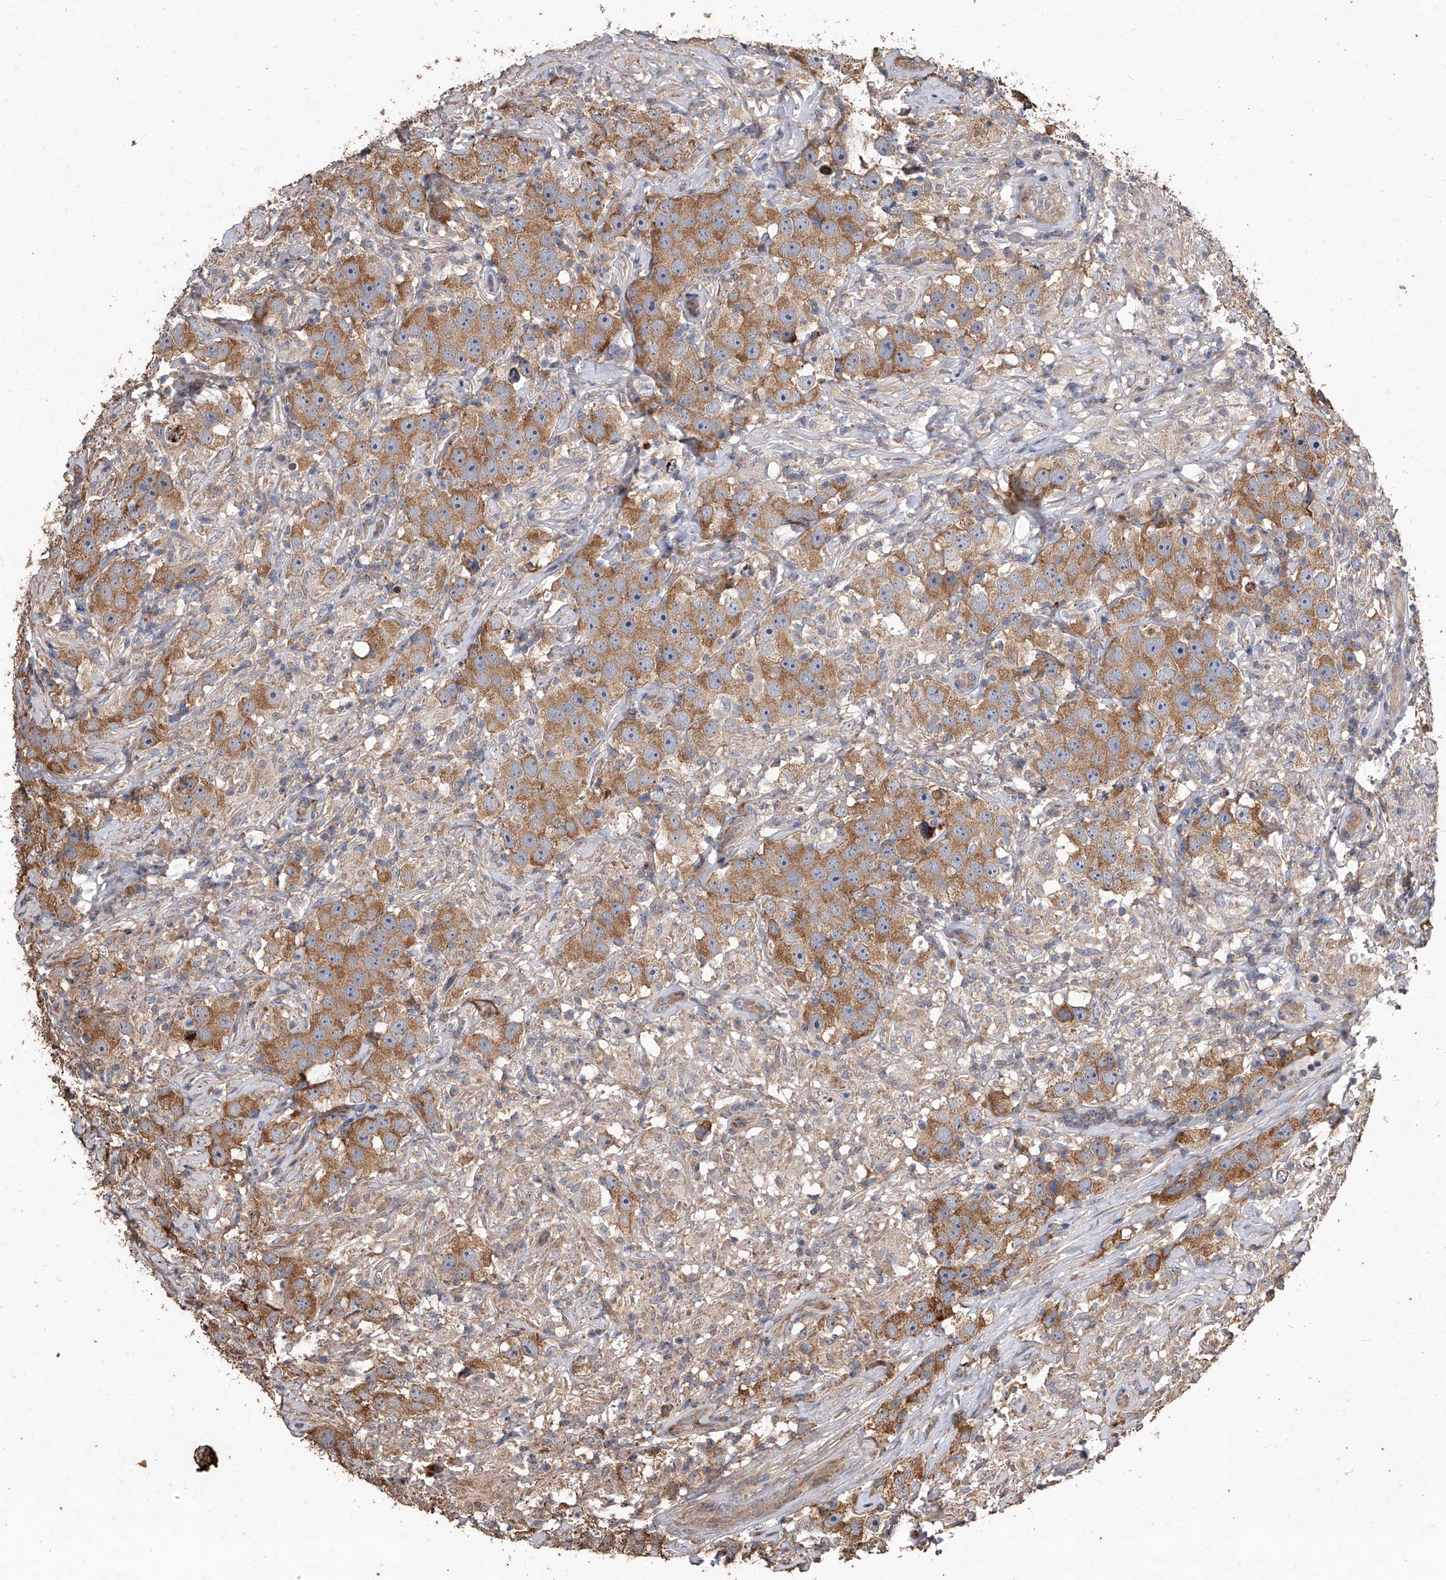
{"staining": {"intensity": "moderate", "quantity": ">75%", "location": "cytoplasmic/membranous"}, "tissue": "testis cancer", "cell_type": "Tumor cells", "image_type": "cancer", "snomed": [{"axis": "morphology", "description": "Seminoma, NOS"}, {"axis": "topography", "description": "Testis"}], "caption": "The photomicrograph demonstrates staining of seminoma (testis), revealing moderate cytoplasmic/membranous protein positivity (brown color) within tumor cells.", "gene": "LTV1", "patient": {"sex": "male", "age": 49}}